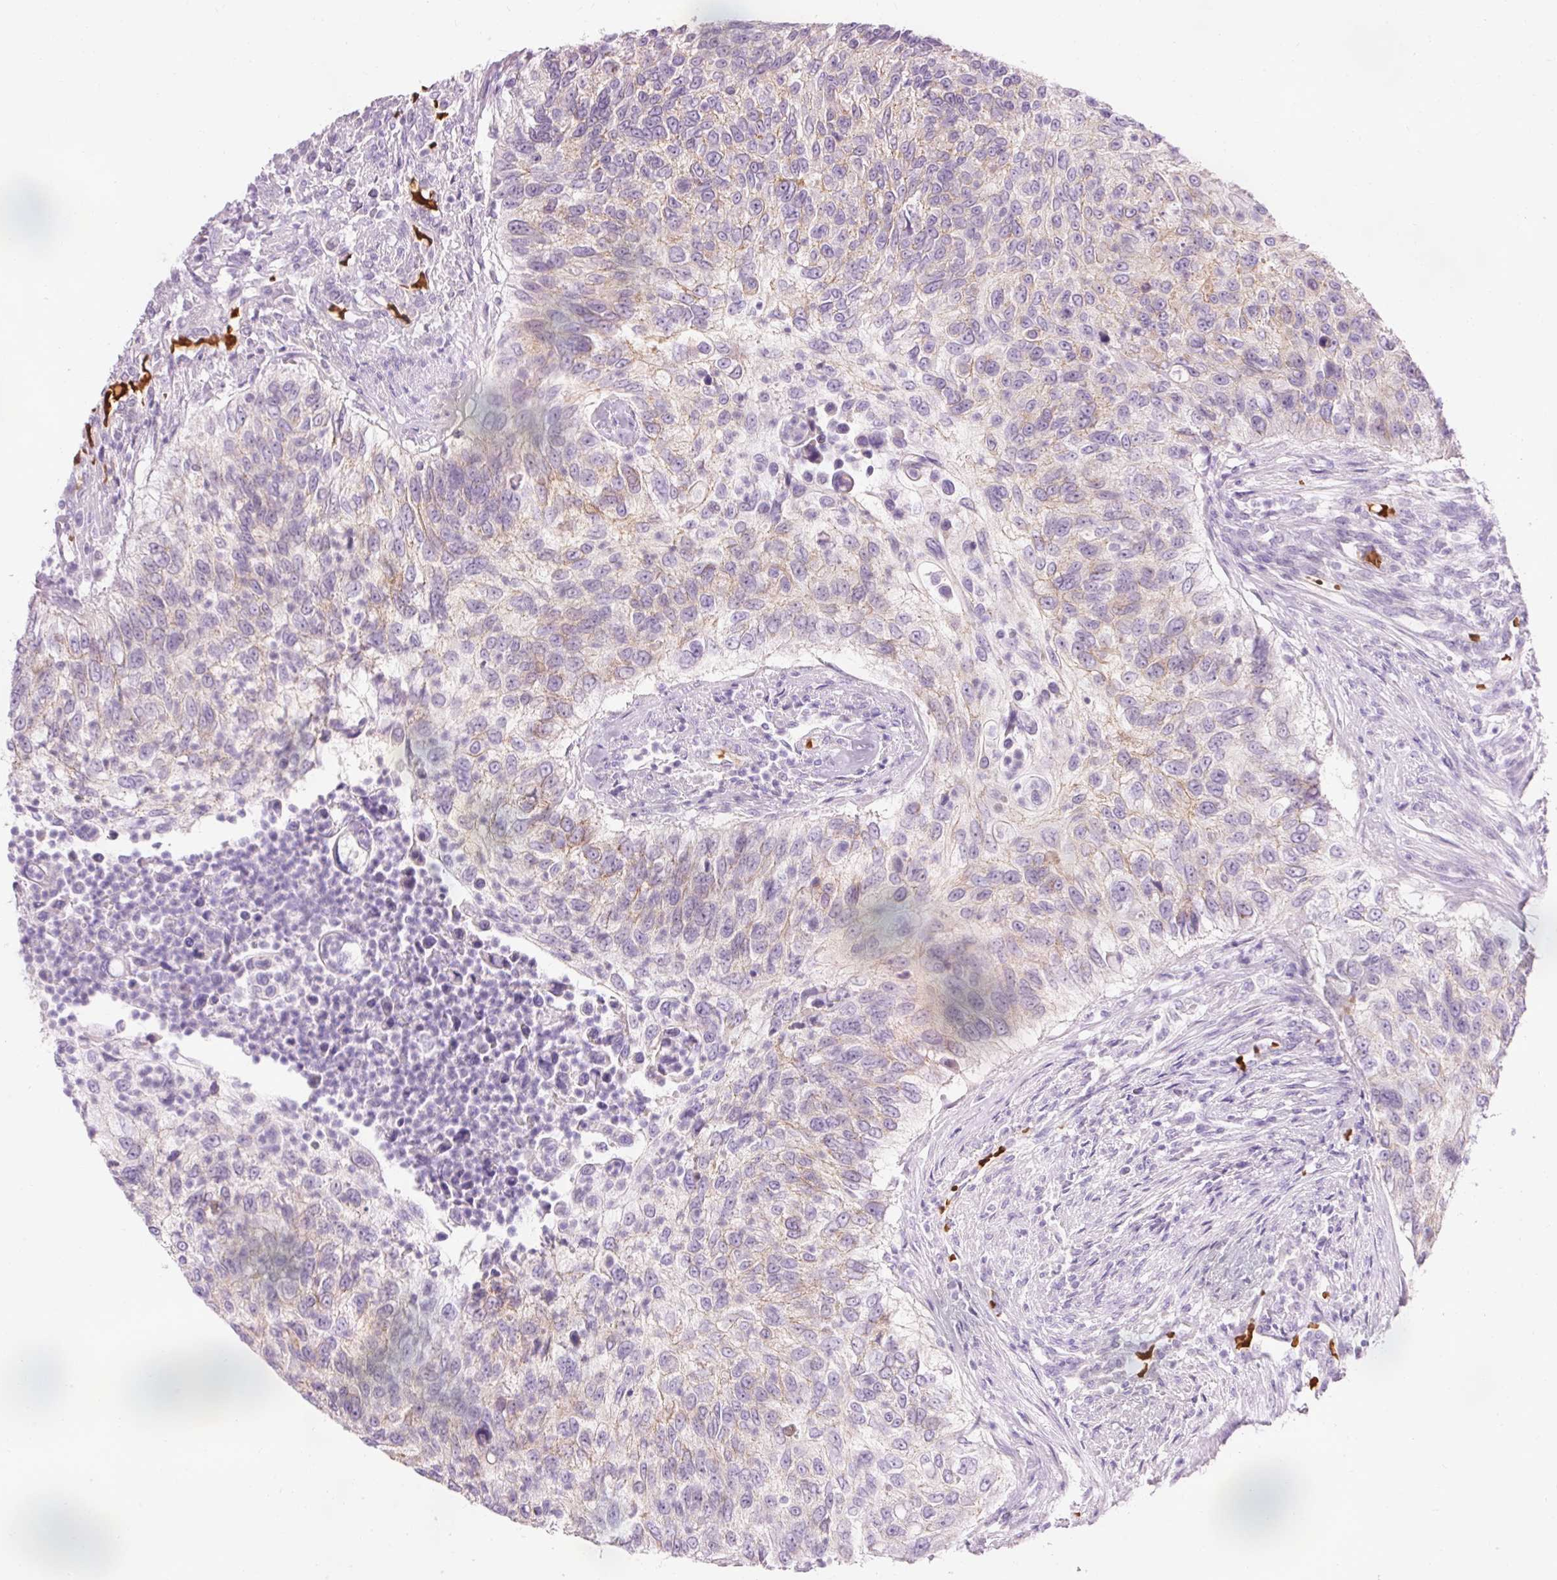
{"staining": {"intensity": "weak", "quantity": "25%-75%", "location": "cytoplasmic/membranous"}, "tissue": "urothelial cancer", "cell_type": "Tumor cells", "image_type": "cancer", "snomed": [{"axis": "morphology", "description": "Urothelial carcinoma, High grade"}, {"axis": "topography", "description": "Urinary bladder"}], "caption": "Weak cytoplasmic/membranous protein expression is seen in about 25%-75% of tumor cells in urothelial carcinoma (high-grade).", "gene": "DHRS11", "patient": {"sex": "female", "age": 60}}